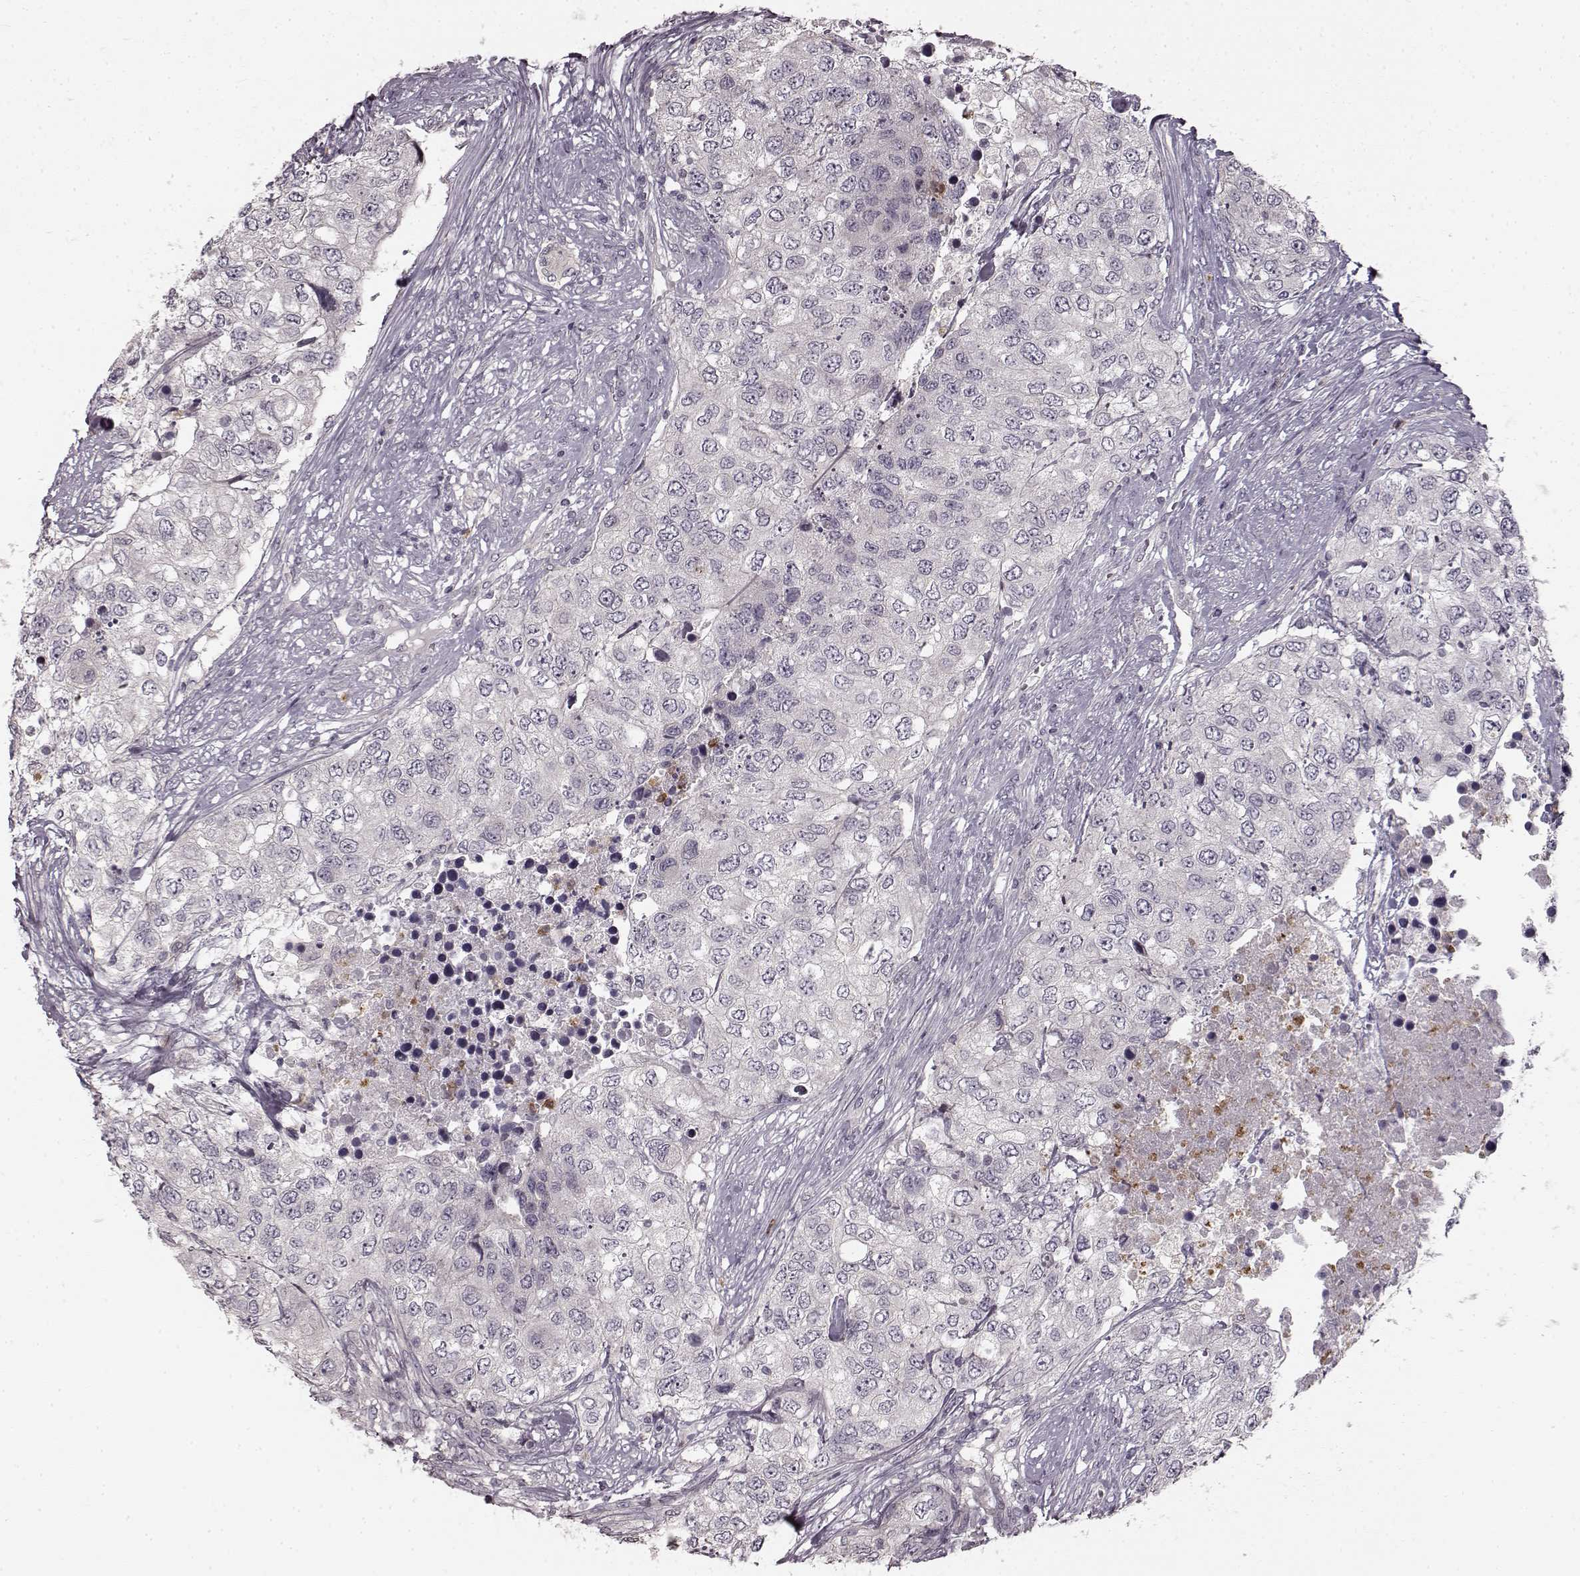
{"staining": {"intensity": "negative", "quantity": "none", "location": "none"}, "tissue": "urothelial cancer", "cell_type": "Tumor cells", "image_type": "cancer", "snomed": [{"axis": "morphology", "description": "Urothelial carcinoma, High grade"}, {"axis": "topography", "description": "Urinary bladder"}], "caption": "The IHC micrograph has no significant expression in tumor cells of urothelial carcinoma (high-grade) tissue. (DAB (3,3'-diaminobenzidine) IHC visualized using brightfield microscopy, high magnification).", "gene": "CHIT1", "patient": {"sex": "female", "age": 78}}